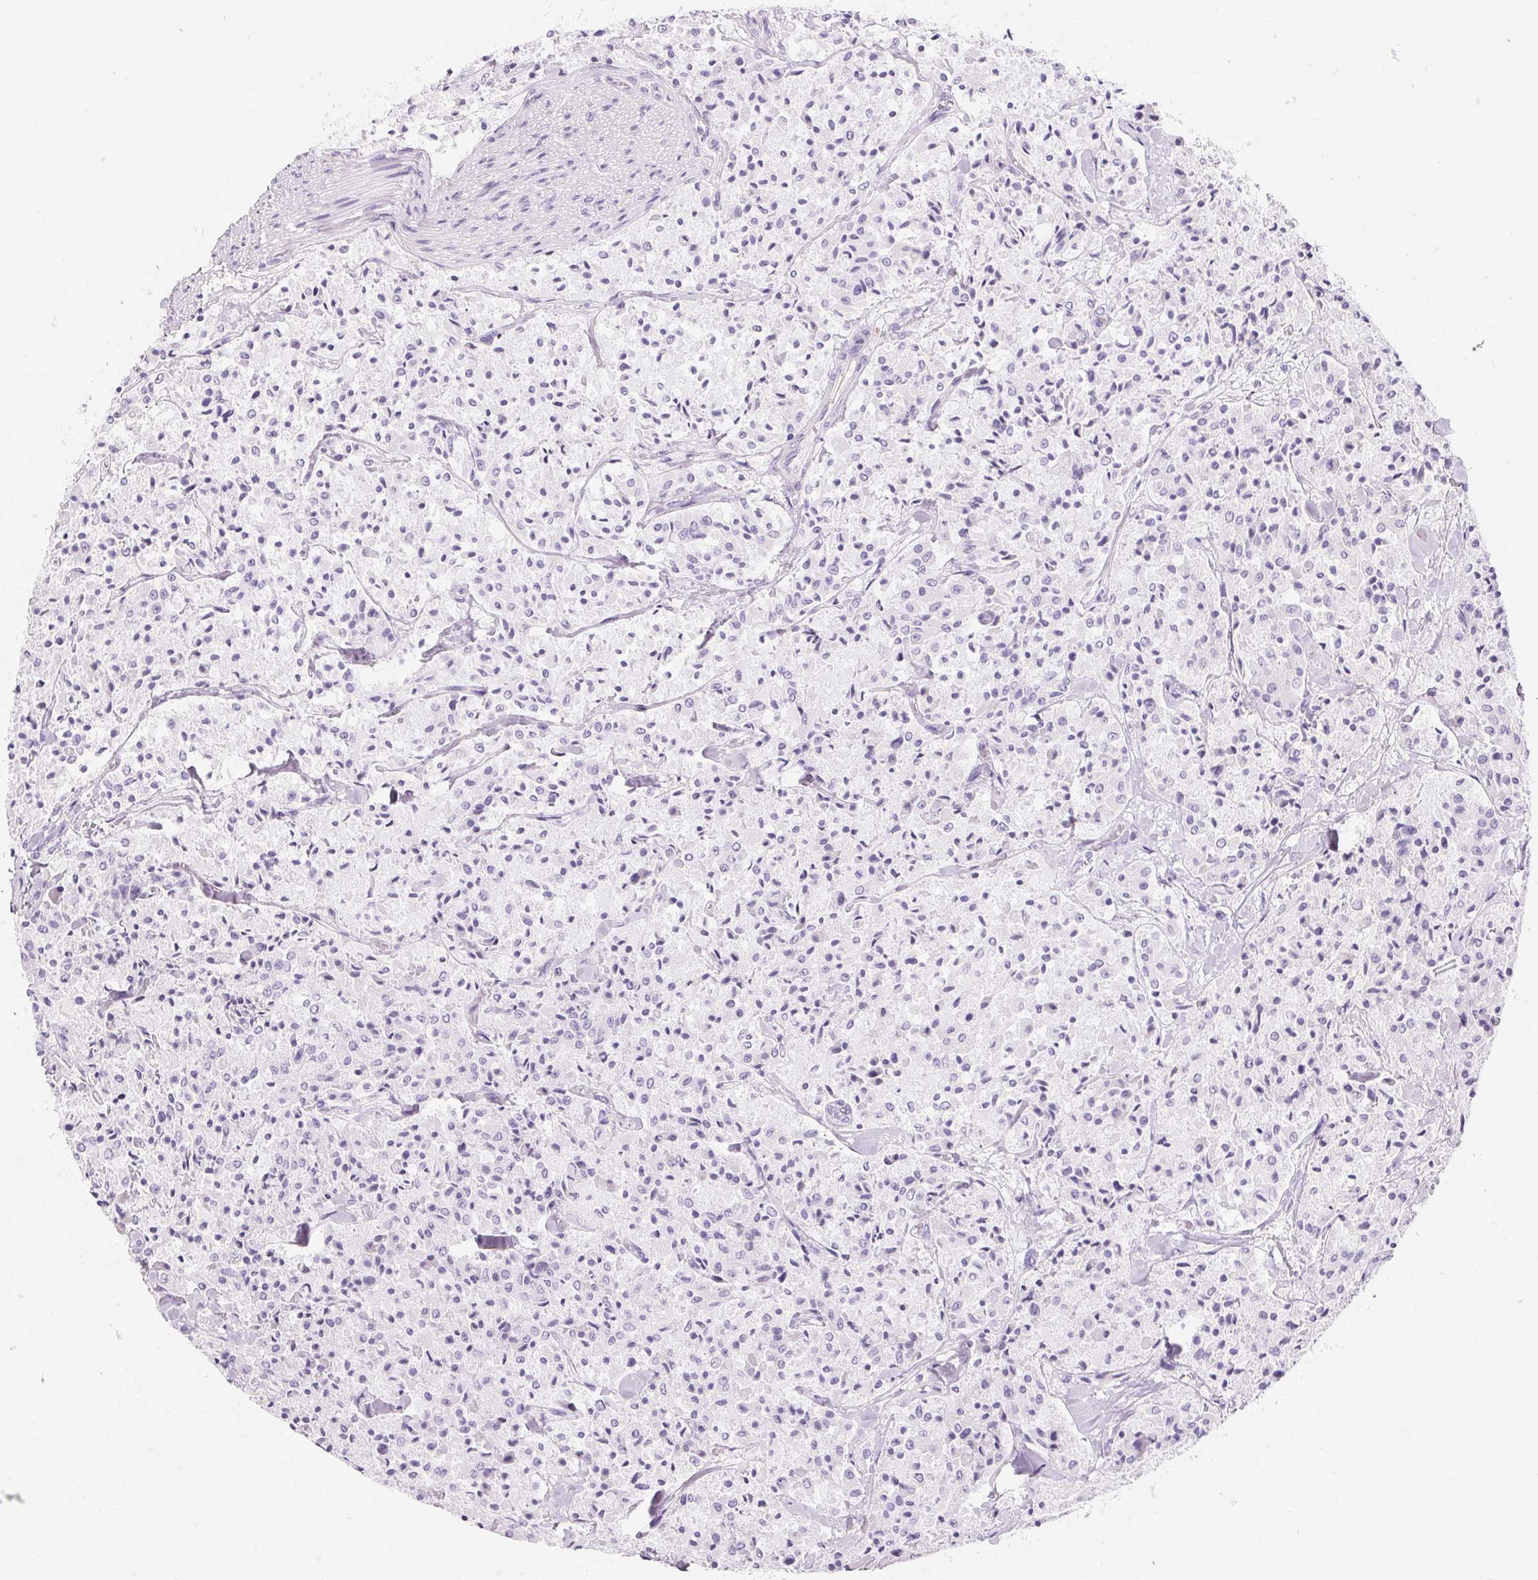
{"staining": {"intensity": "negative", "quantity": "none", "location": "none"}, "tissue": "carcinoid", "cell_type": "Tumor cells", "image_type": "cancer", "snomed": [{"axis": "morphology", "description": "Carcinoid, malignant, NOS"}, {"axis": "topography", "description": "Lung"}], "caption": "Carcinoid stained for a protein using IHC displays no expression tumor cells.", "gene": "PRSS3", "patient": {"sex": "male", "age": 71}}